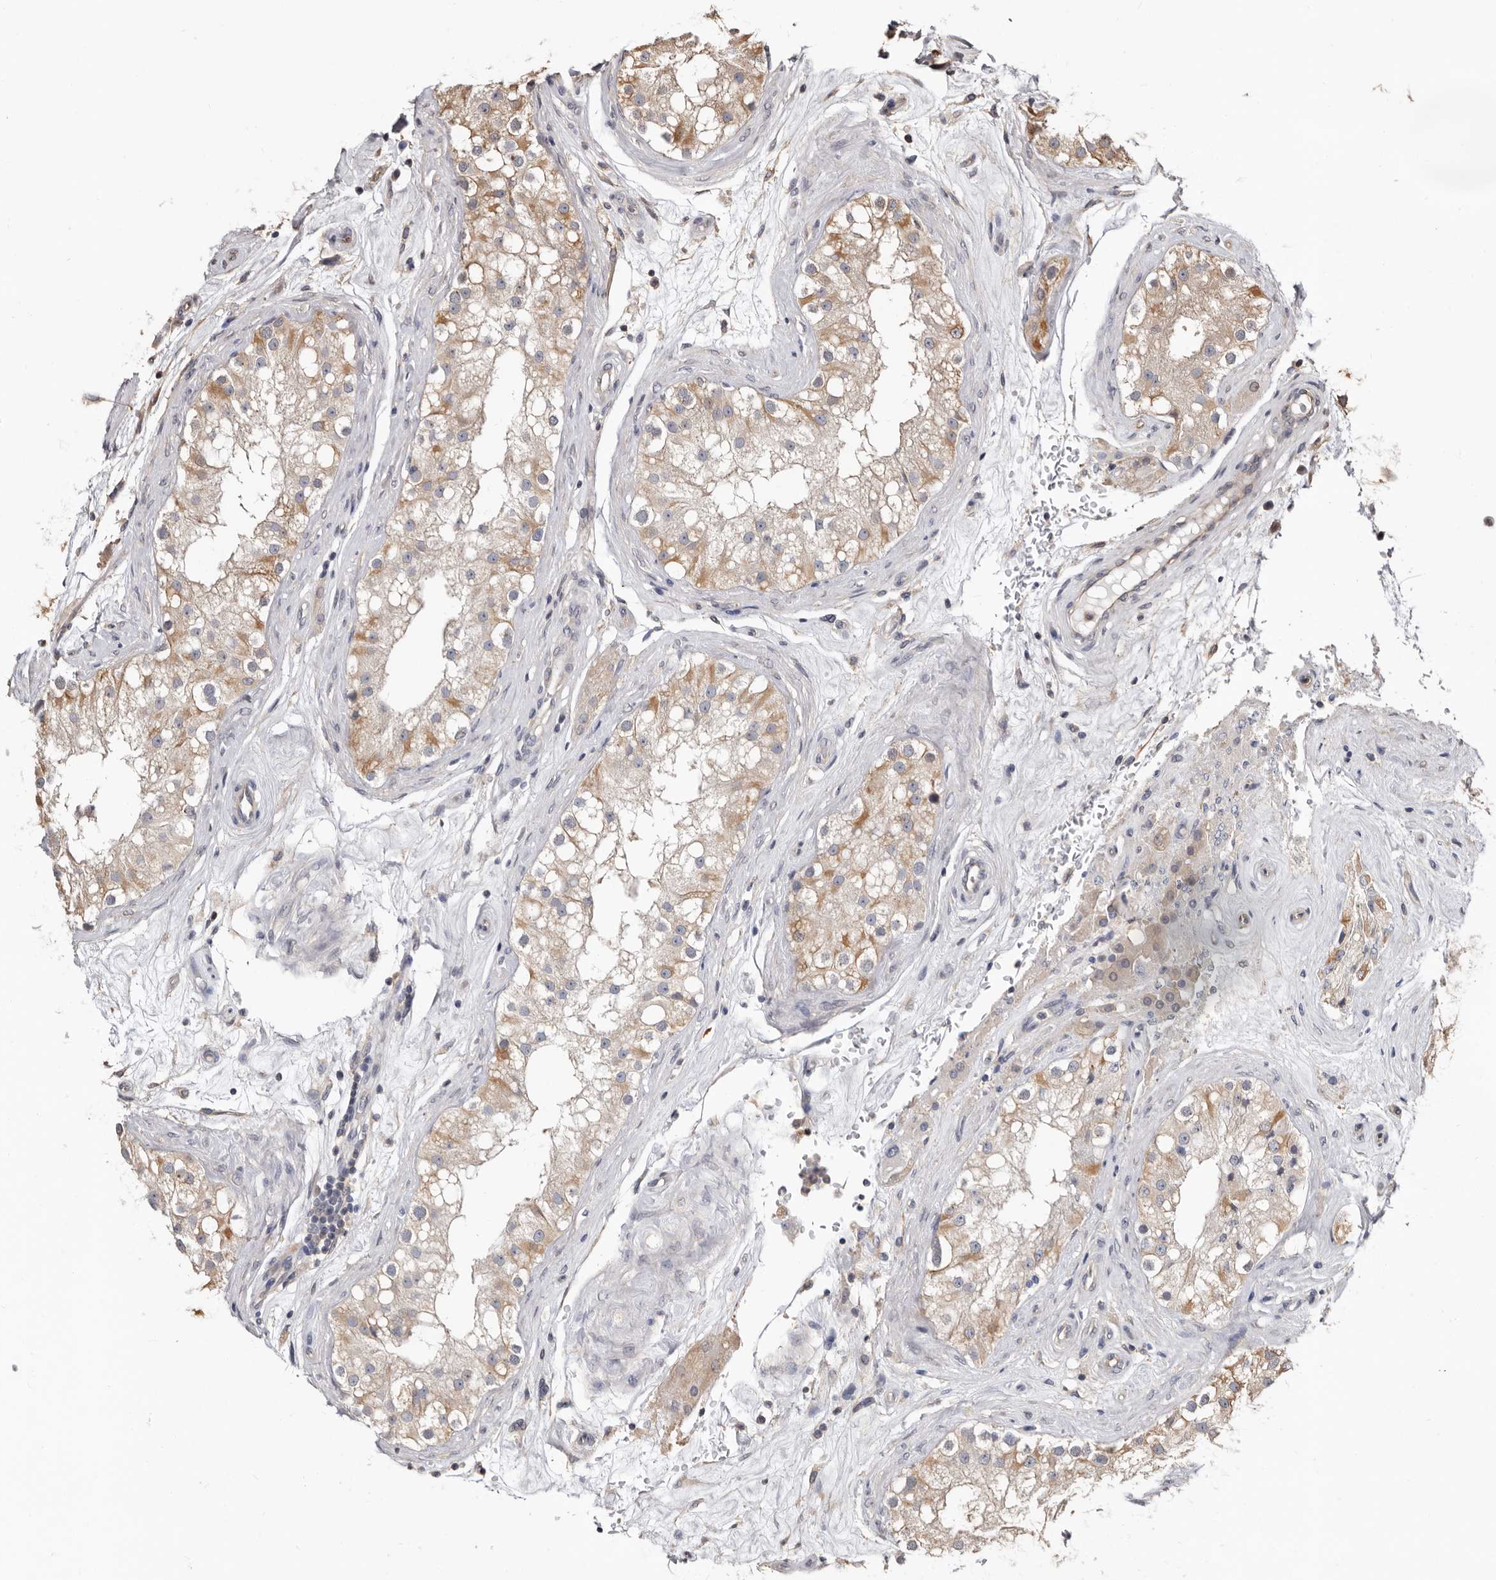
{"staining": {"intensity": "weak", "quantity": "25%-75%", "location": "cytoplasmic/membranous"}, "tissue": "testis", "cell_type": "Cells in seminiferous ducts", "image_type": "normal", "snomed": [{"axis": "morphology", "description": "Normal tissue, NOS"}, {"axis": "topography", "description": "Testis"}], "caption": "Brown immunohistochemical staining in benign testis reveals weak cytoplasmic/membranous expression in approximately 25%-75% of cells in seminiferous ducts.", "gene": "MRPL18", "patient": {"sex": "male", "age": 84}}